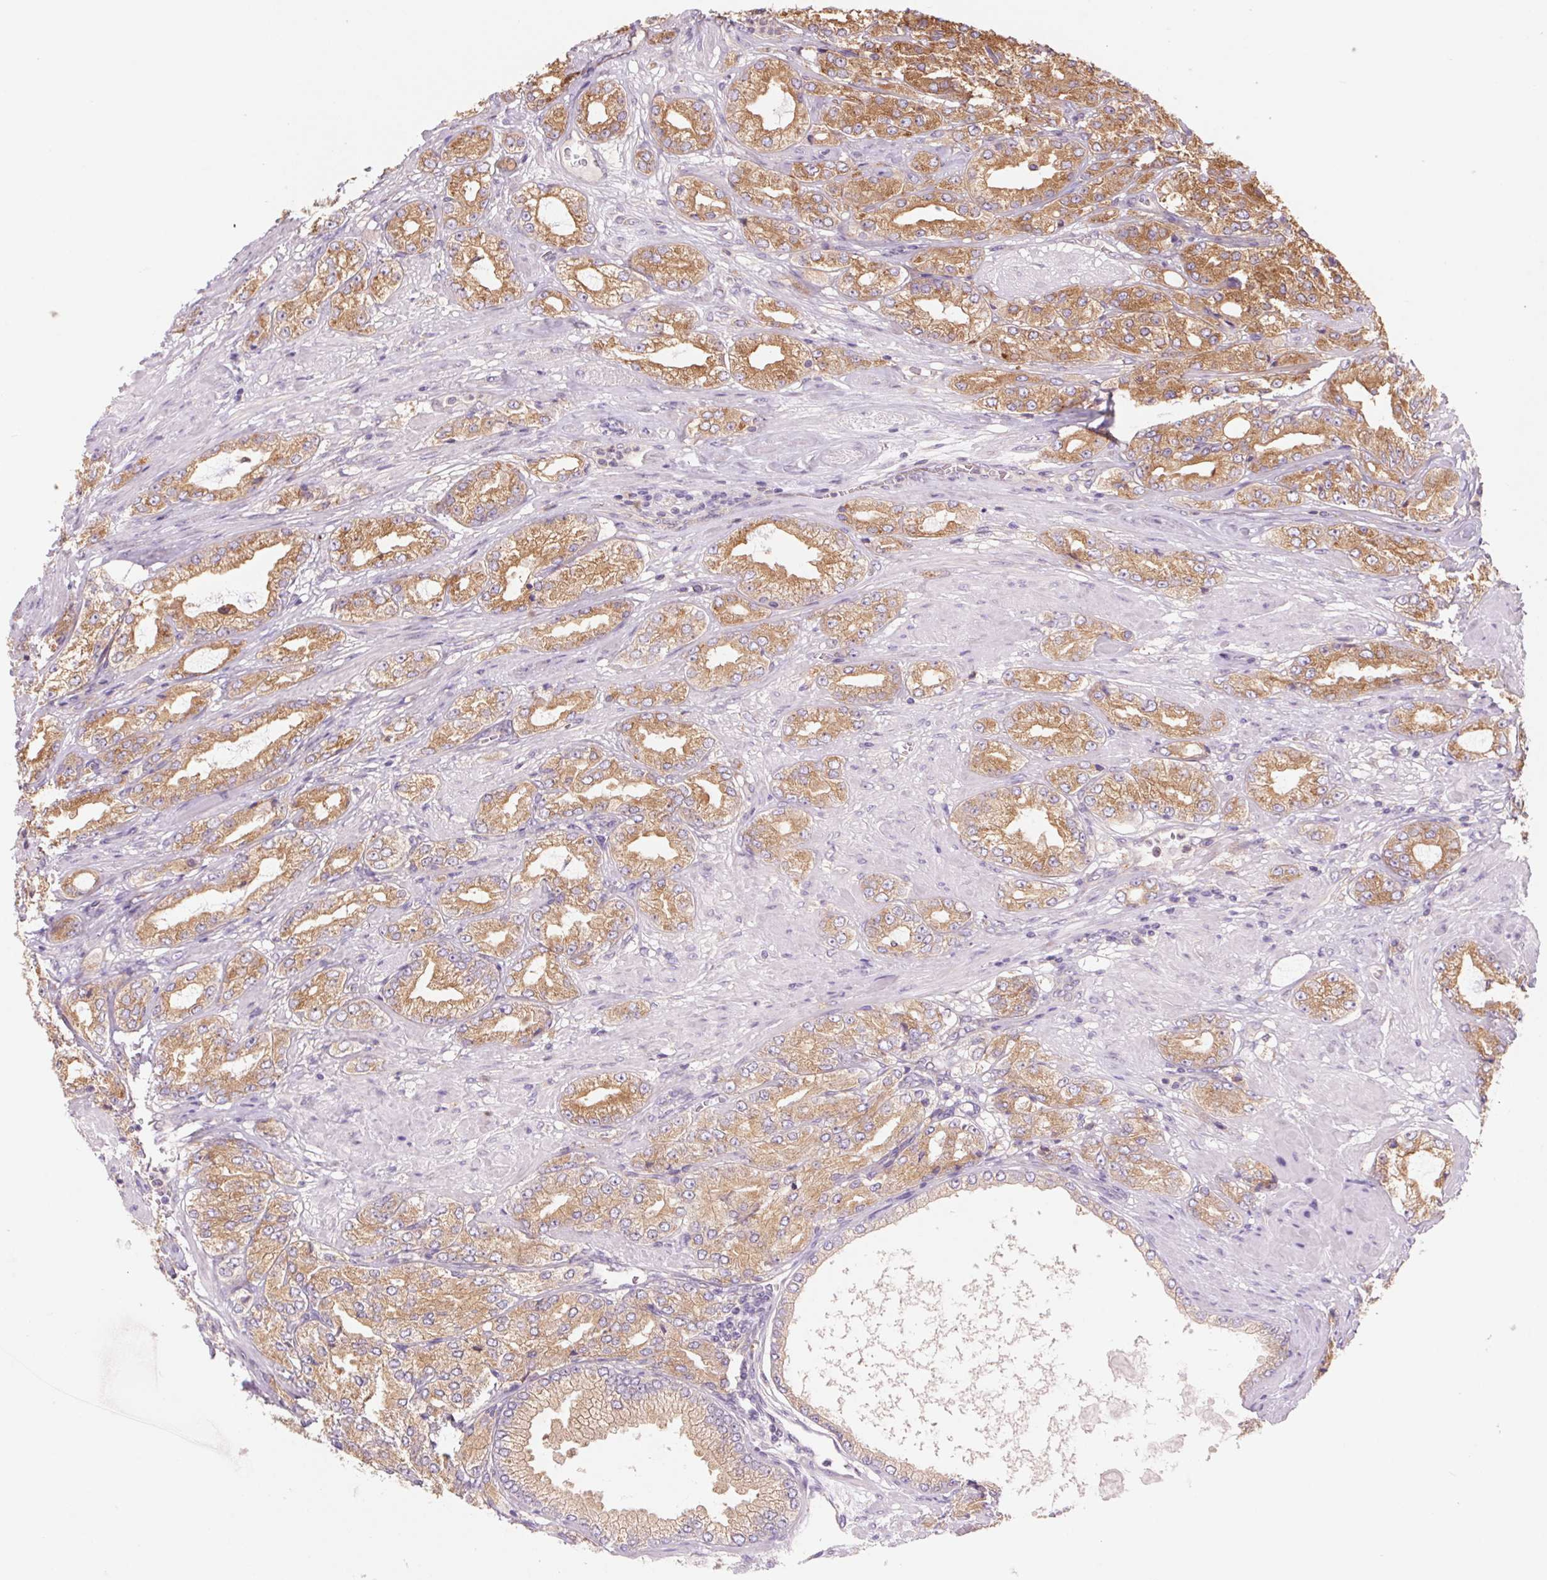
{"staining": {"intensity": "moderate", "quantity": ">75%", "location": "cytoplasmic/membranous"}, "tissue": "prostate cancer", "cell_type": "Tumor cells", "image_type": "cancer", "snomed": [{"axis": "morphology", "description": "Adenocarcinoma, High grade"}, {"axis": "topography", "description": "Prostate"}], "caption": "A micrograph showing moderate cytoplasmic/membranous expression in approximately >75% of tumor cells in prostate cancer, as visualized by brown immunohistochemical staining.", "gene": "RAB1A", "patient": {"sex": "male", "age": 68}}